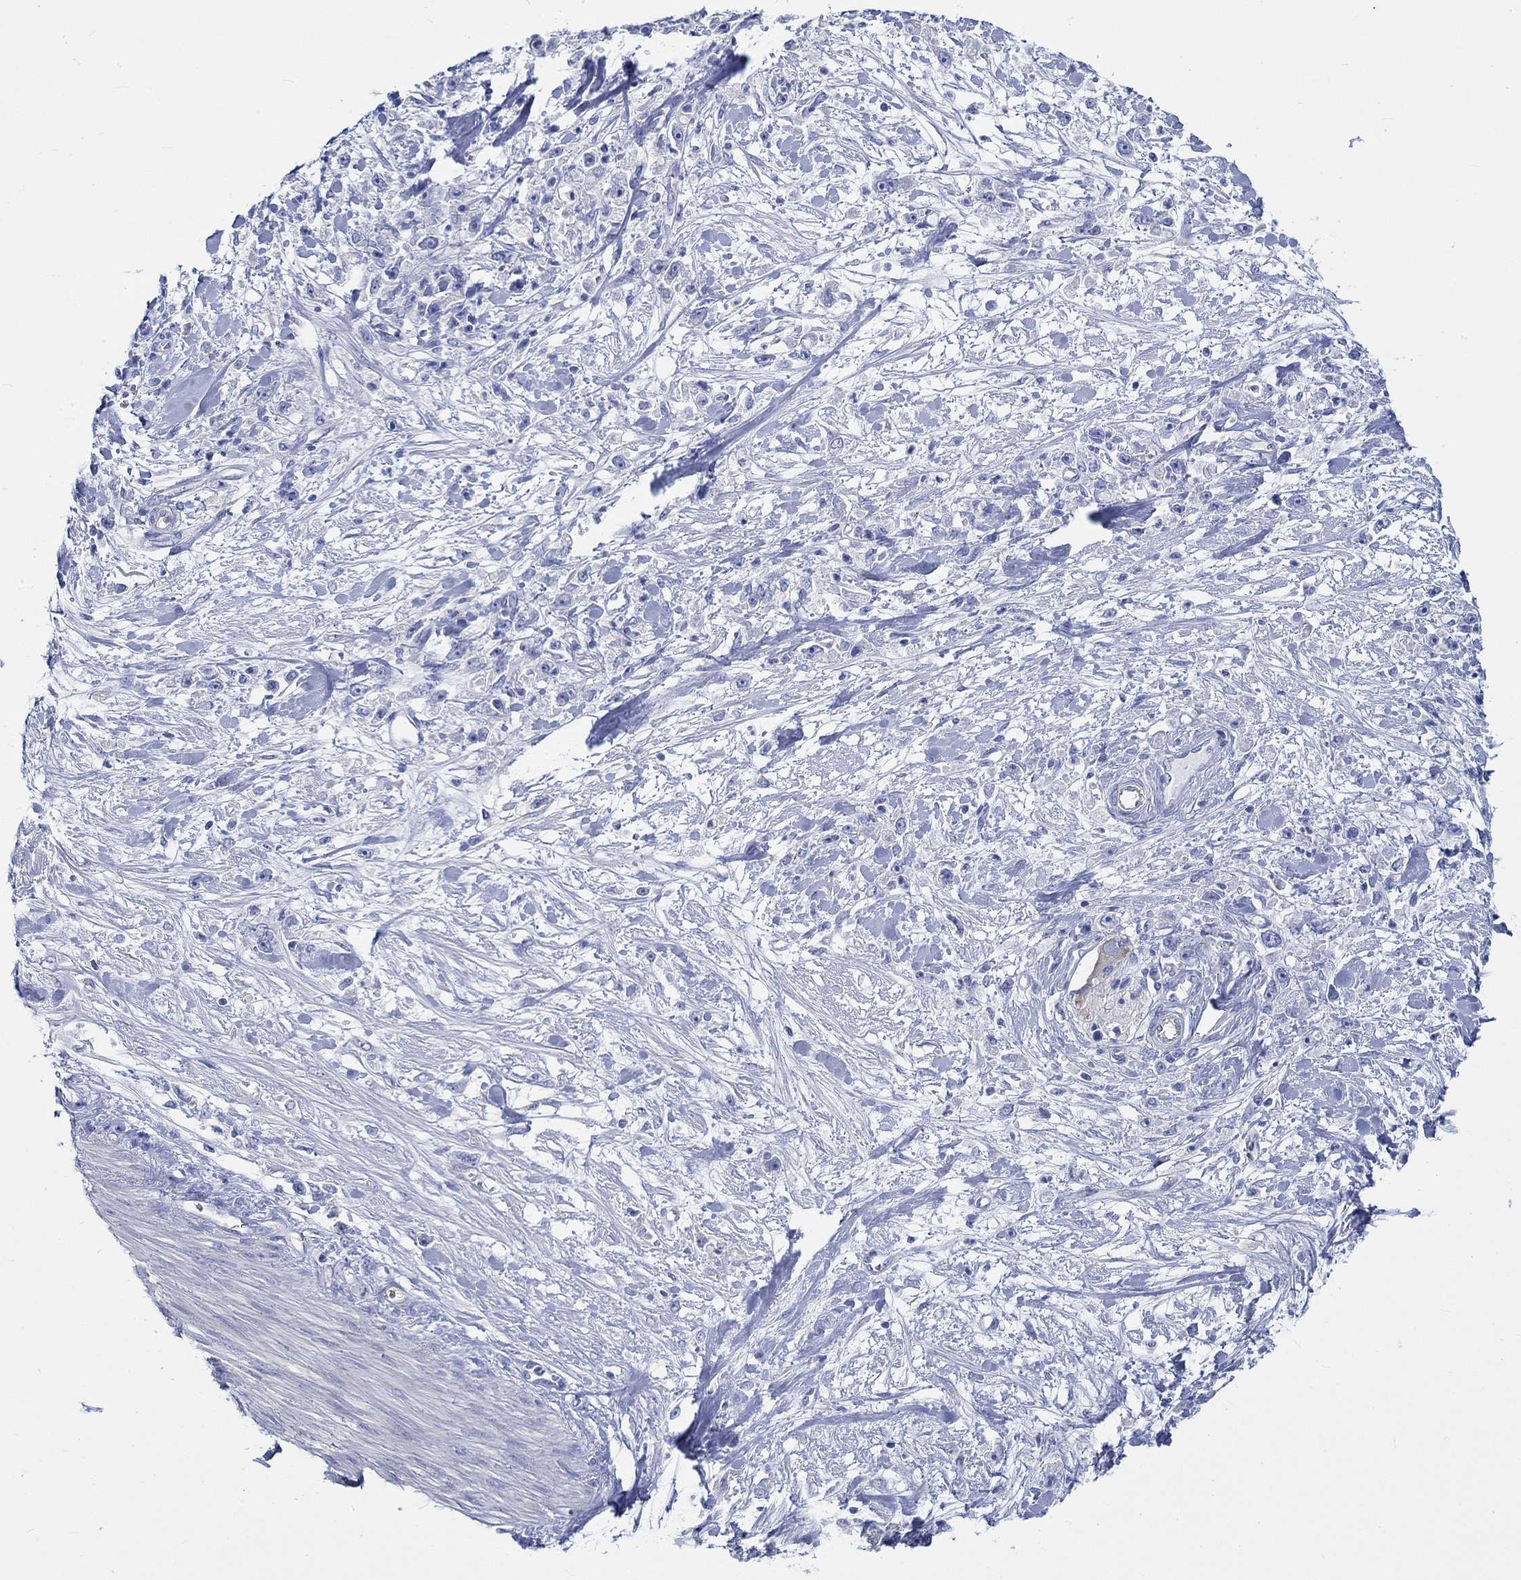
{"staining": {"intensity": "negative", "quantity": "none", "location": "none"}, "tissue": "stomach cancer", "cell_type": "Tumor cells", "image_type": "cancer", "snomed": [{"axis": "morphology", "description": "Adenocarcinoma, NOS"}, {"axis": "topography", "description": "Stomach"}], "caption": "There is no significant staining in tumor cells of stomach adenocarcinoma.", "gene": "KCNA1", "patient": {"sex": "female", "age": 59}}